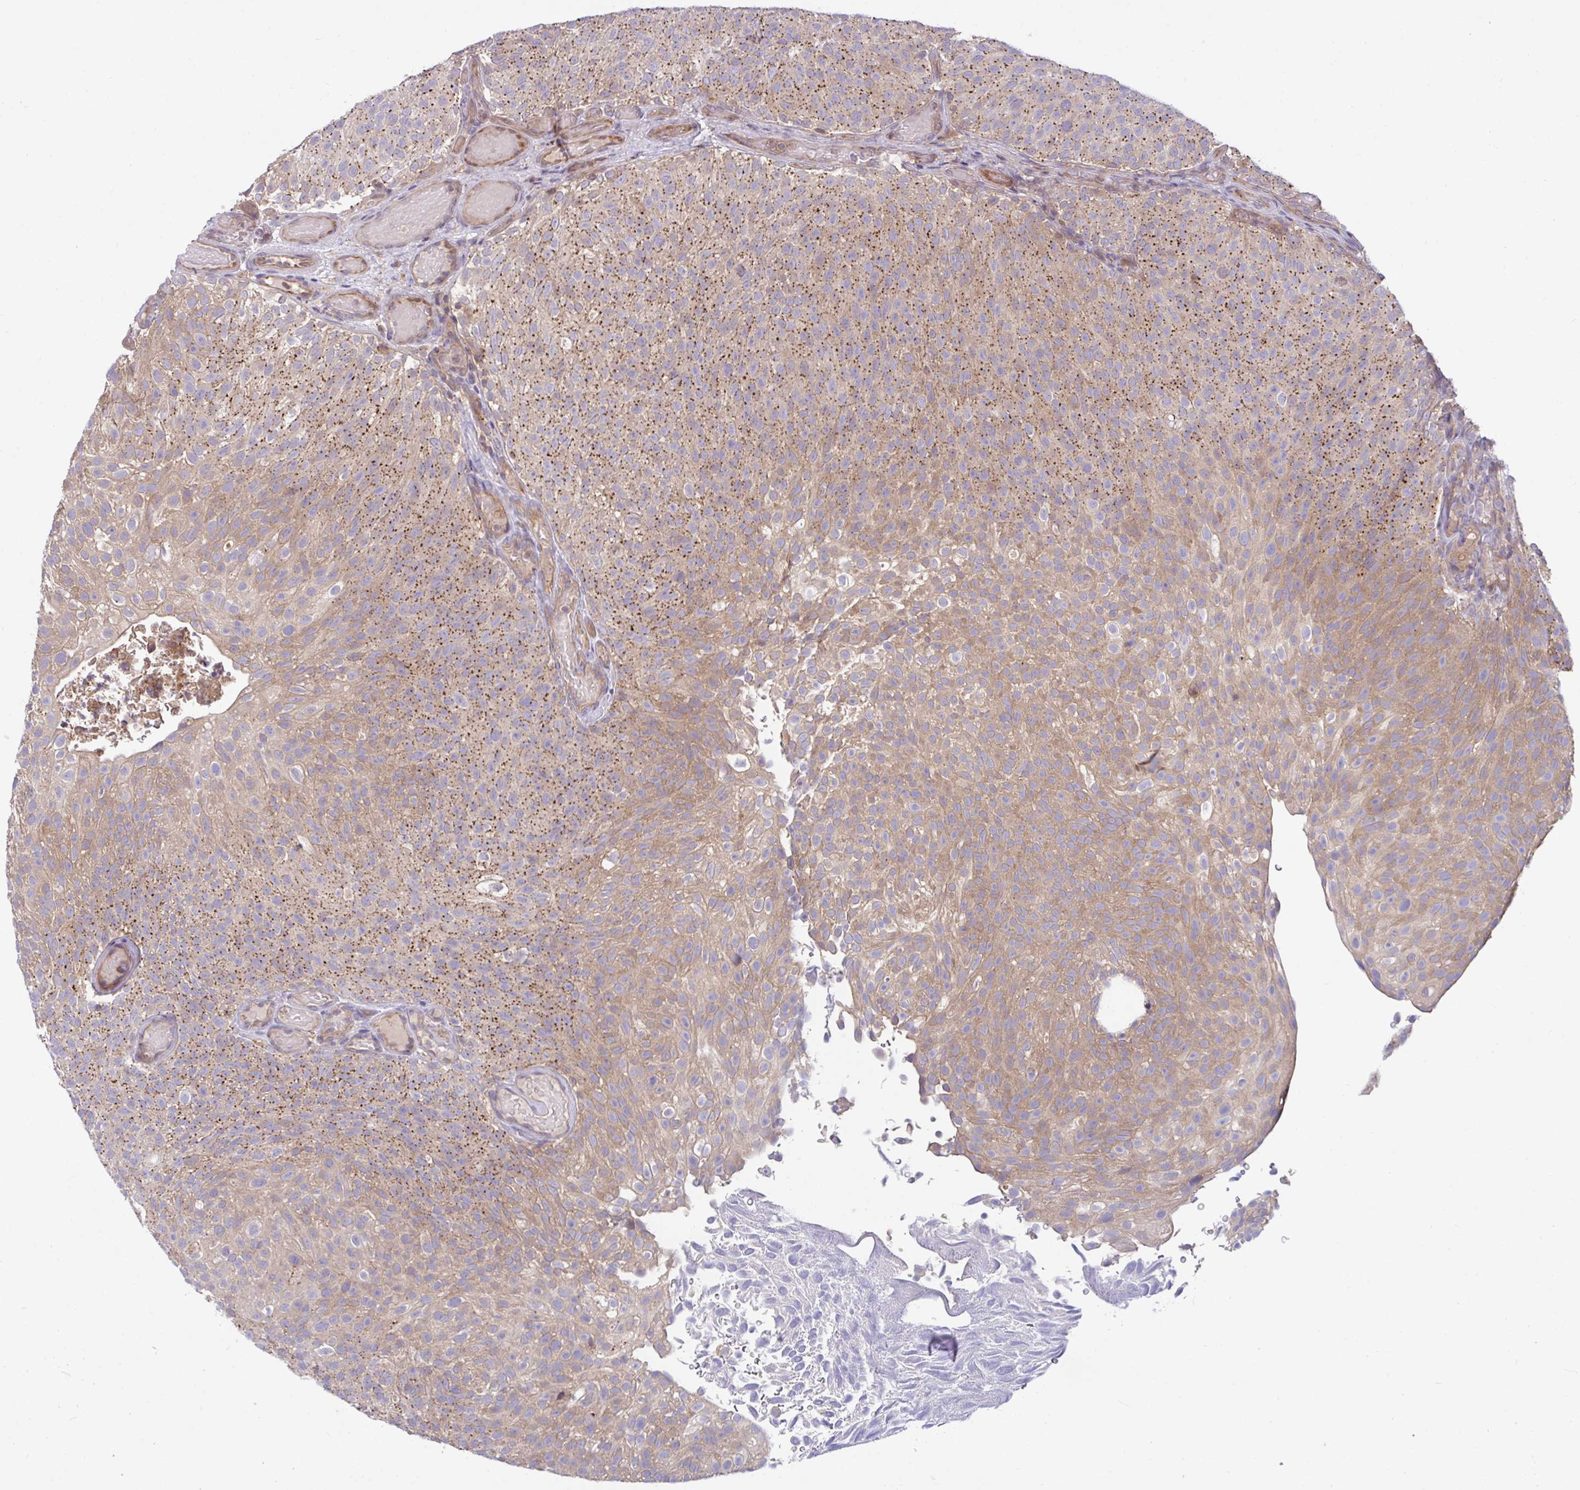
{"staining": {"intensity": "strong", "quantity": "25%-75%", "location": "cytoplasmic/membranous"}, "tissue": "urothelial cancer", "cell_type": "Tumor cells", "image_type": "cancer", "snomed": [{"axis": "morphology", "description": "Urothelial carcinoma, Low grade"}, {"axis": "topography", "description": "Urinary bladder"}], "caption": "Immunohistochemical staining of urothelial cancer exhibits high levels of strong cytoplasmic/membranous protein positivity in approximately 25%-75% of tumor cells.", "gene": "IST1", "patient": {"sex": "male", "age": 78}}